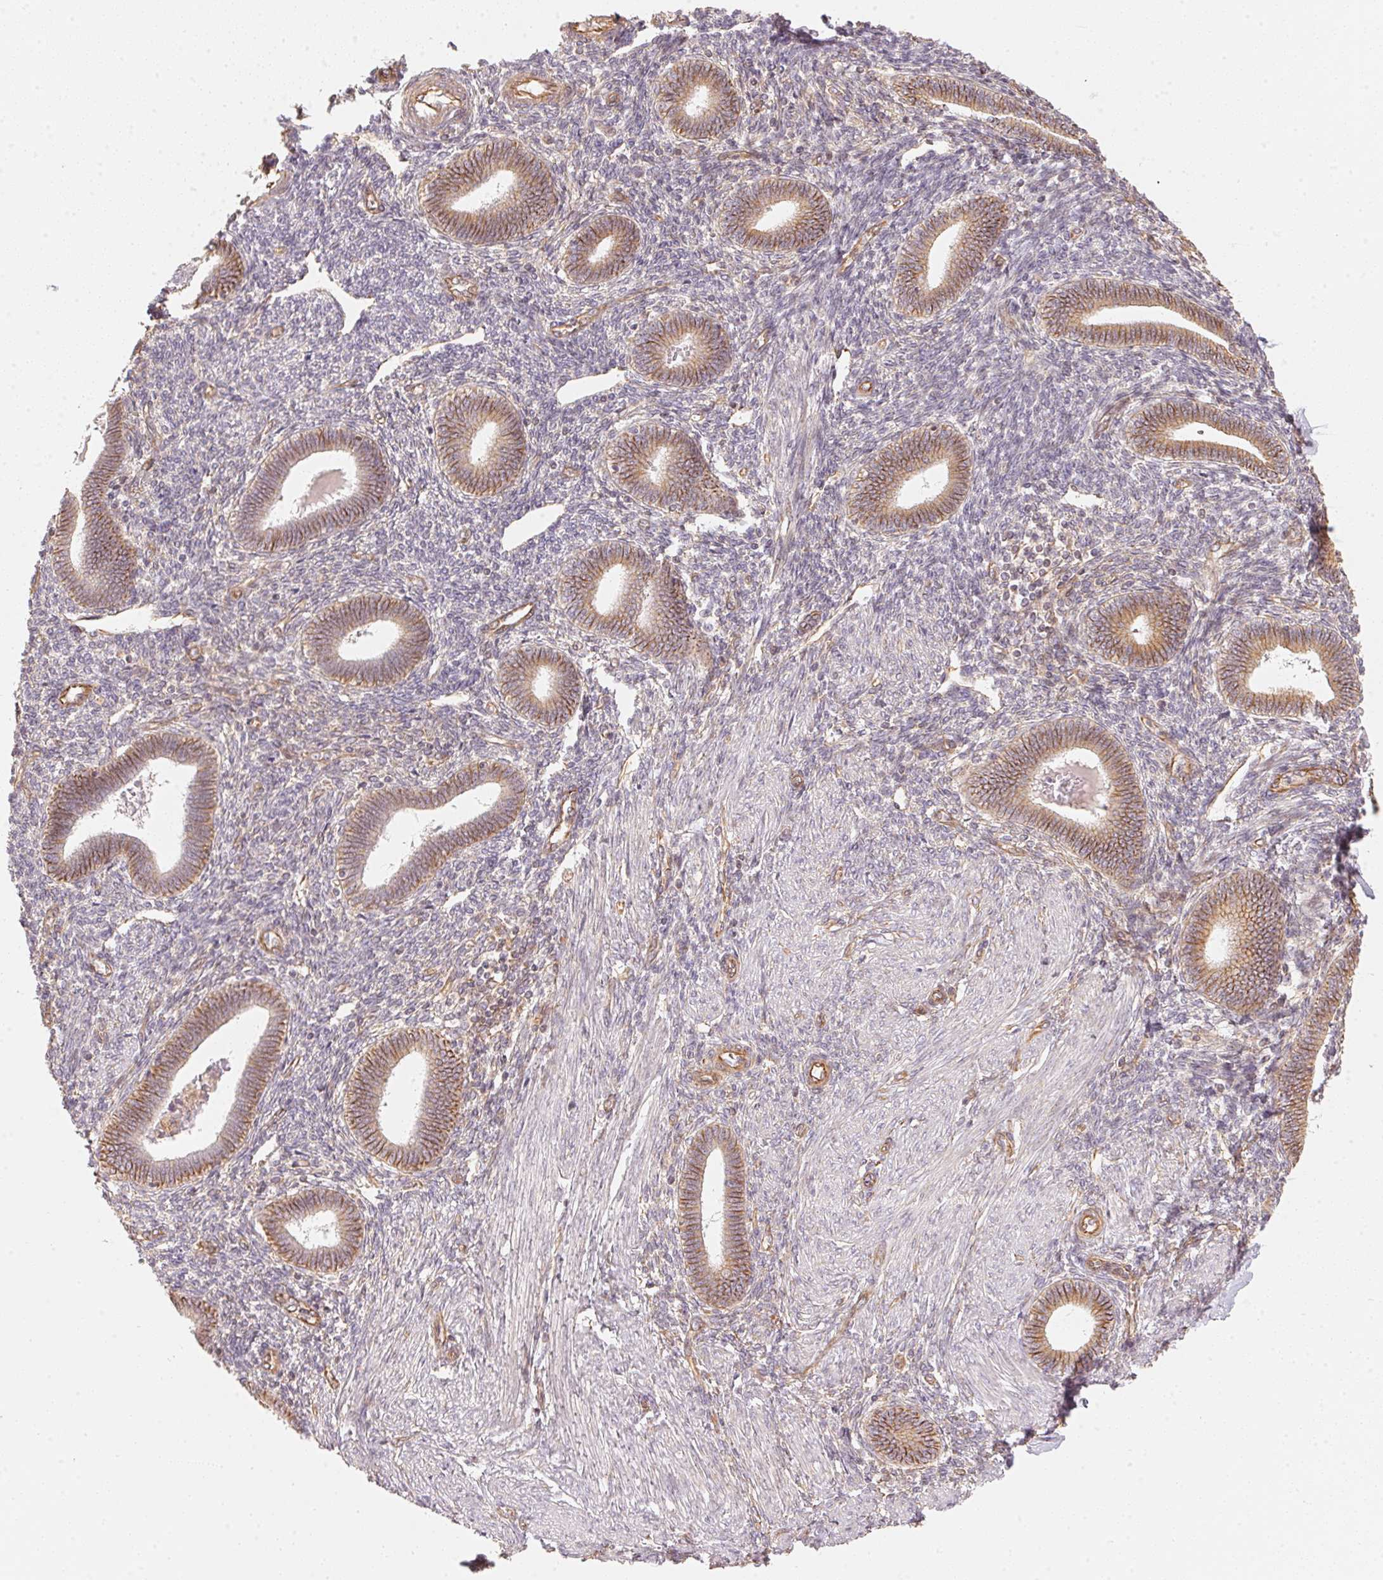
{"staining": {"intensity": "weak", "quantity": "<25%", "location": "cytoplasmic/membranous"}, "tissue": "endometrium", "cell_type": "Cells in endometrial stroma", "image_type": "normal", "snomed": [{"axis": "morphology", "description": "Normal tissue, NOS"}, {"axis": "topography", "description": "Endometrium"}], "caption": "A micrograph of endometrium stained for a protein reveals no brown staining in cells in endometrial stroma.", "gene": "FOXR2", "patient": {"sex": "female", "age": 42}}